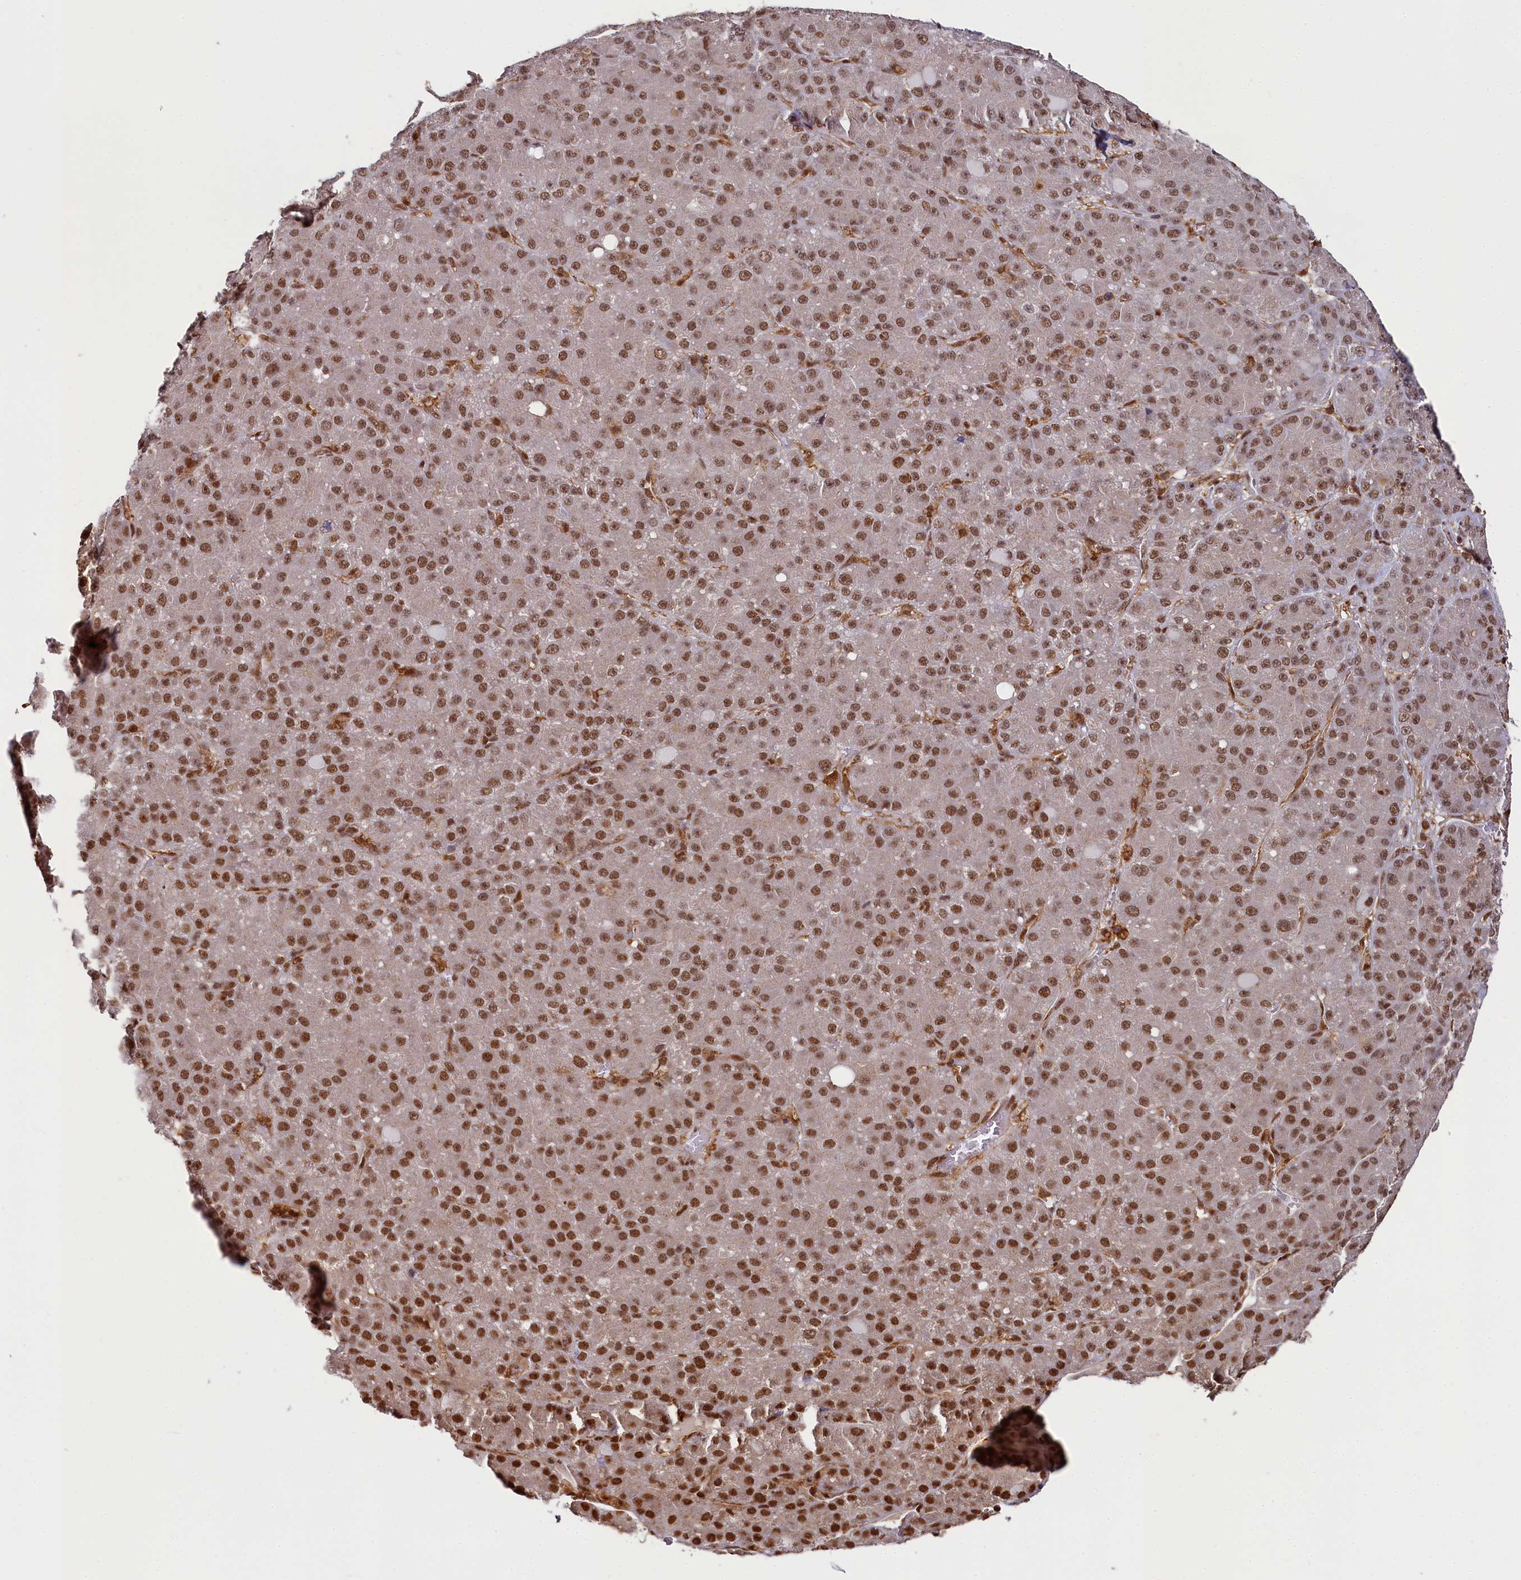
{"staining": {"intensity": "moderate", "quantity": ">75%", "location": "nuclear"}, "tissue": "liver cancer", "cell_type": "Tumor cells", "image_type": "cancer", "snomed": [{"axis": "morphology", "description": "Carcinoma, Hepatocellular, NOS"}, {"axis": "topography", "description": "Liver"}], "caption": "IHC image of human liver cancer stained for a protein (brown), which demonstrates medium levels of moderate nuclear staining in approximately >75% of tumor cells.", "gene": "PPHLN1", "patient": {"sex": "male", "age": 67}}